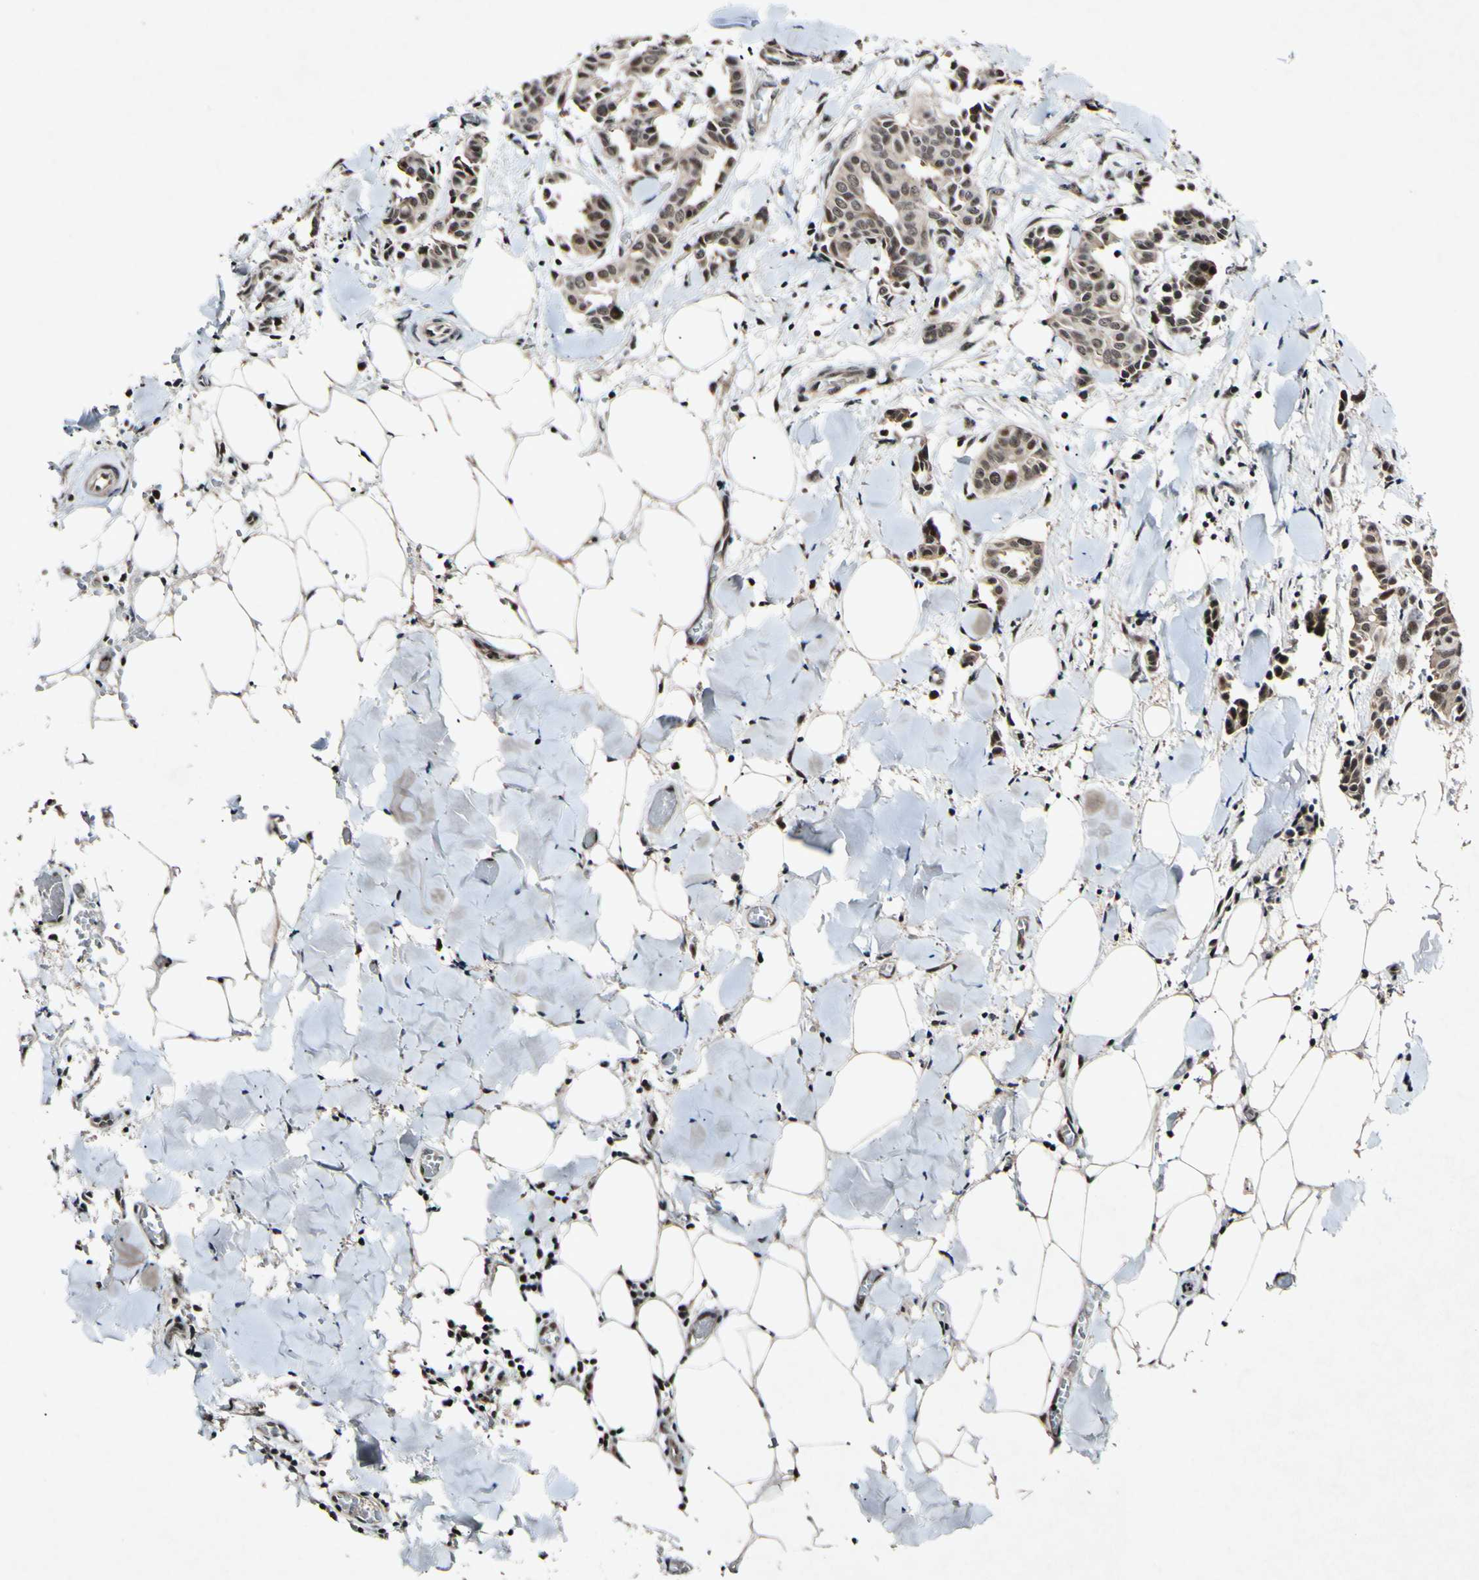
{"staining": {"intensity": "strong", "quantity": "25%-75%", "location": "nuclear"}, "tissue": "head and neck cancer", "cell_type": "Tumor cells", "image_type": "cancer", "snomed": [{"axis": "morphology", "description": "Adenocarcinoma, NOS"}, {"axis": "topography", "description": "Salivary gland"}, {"axis": "topography", "description": "Head-Neck"}], "caption": "Adenocarcinoma (head and neck) stained for a protein exhibits strong nuclear positivity in tumor cells.", "gene": "POLR2F", "patient": {"sex": "female", "age": 59}}